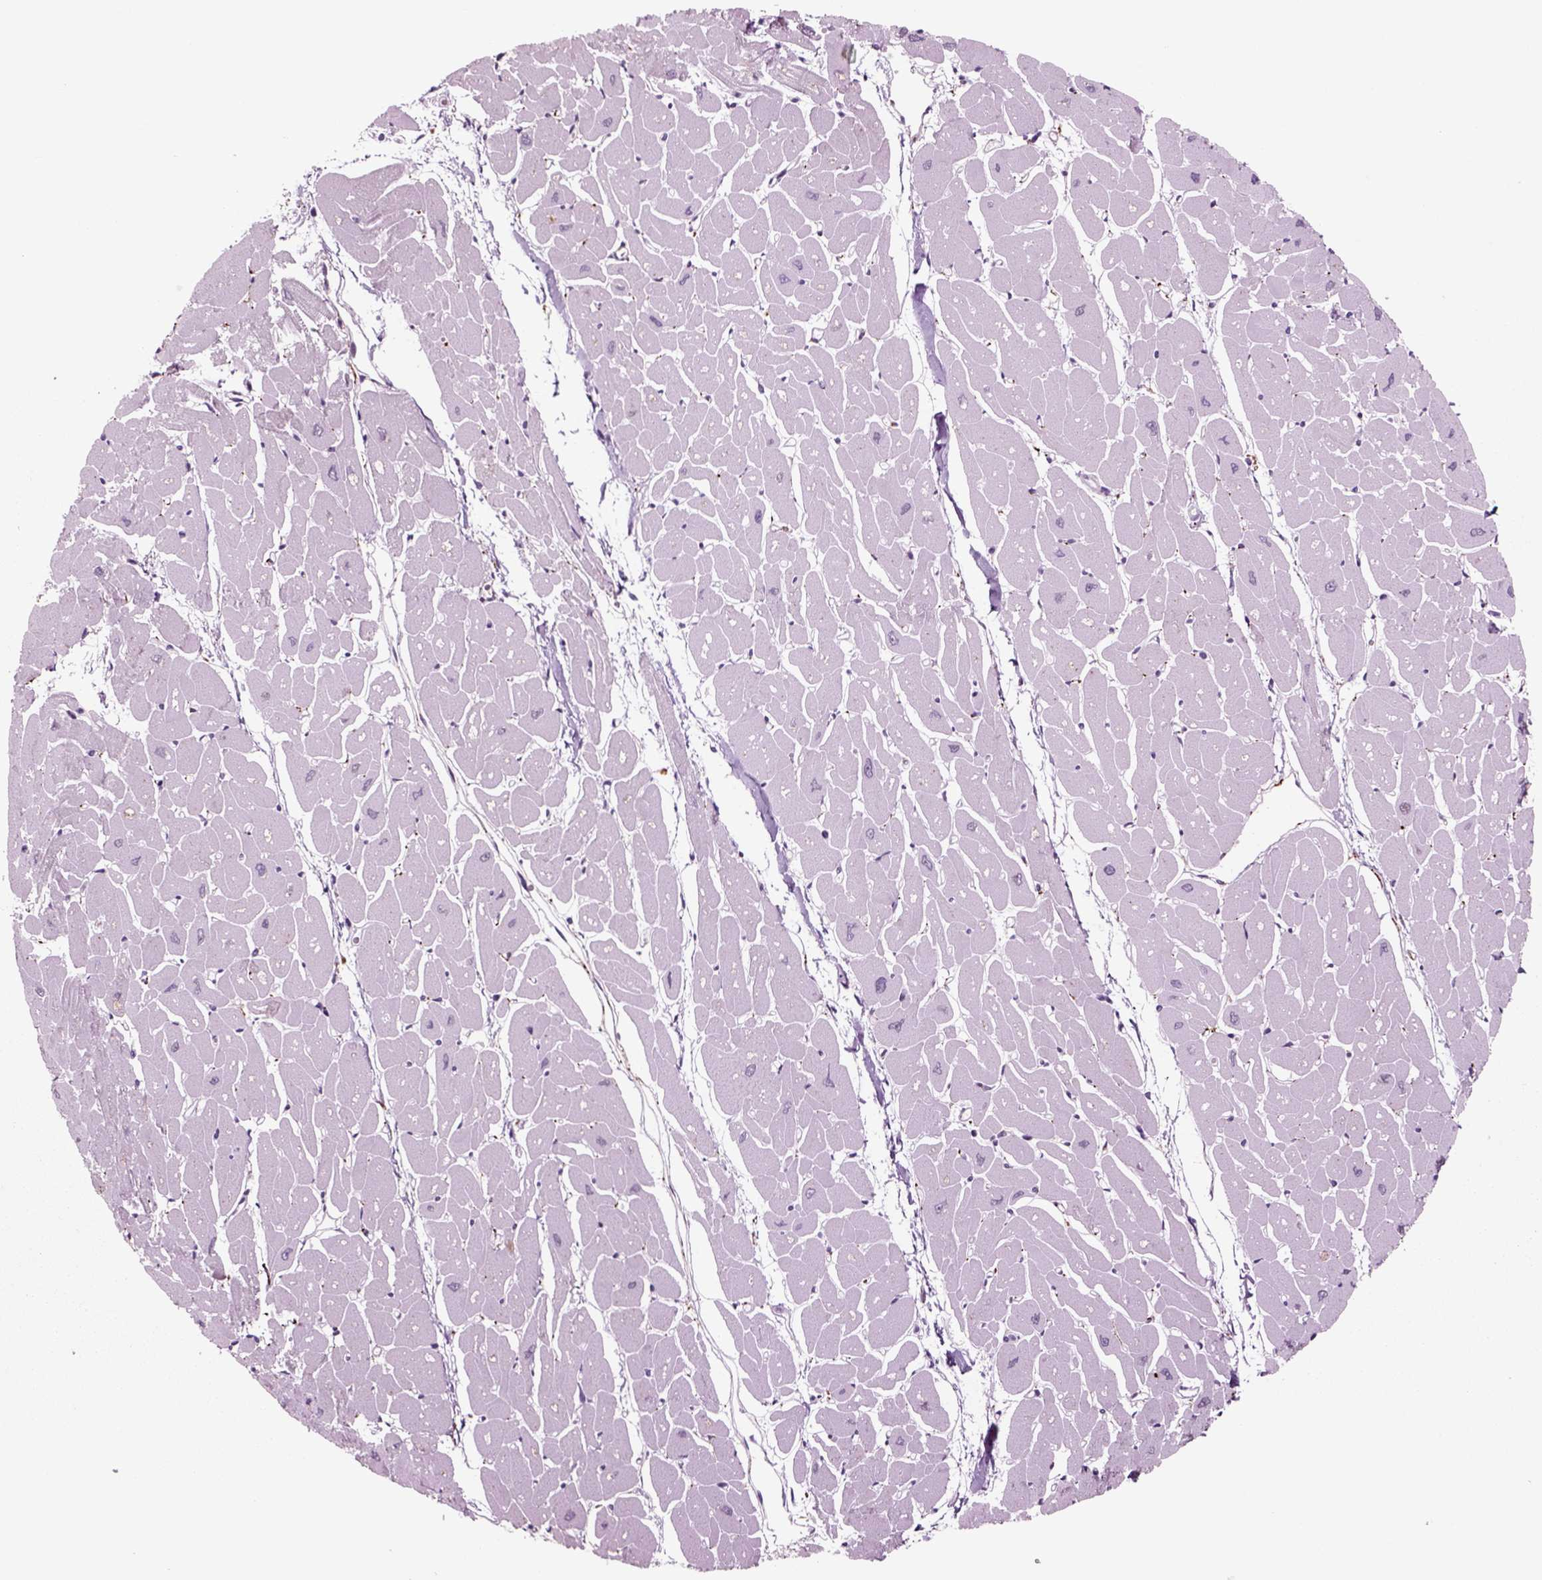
{"staining": {"intensity": "negative", "quantity": "none", "location": "none"}, "tissue": "heart muscle", "cell_type": "Cardiomyocytes", "image_type": "normal", "snomed": [{"axis": "morphology", "description": "Normal tissue, NOS"}, {"axis": "topography", "description": "Heart"}], "caption": "Immunohistochemistry histopathology image of benign human heart muscle stained for a protein (brown), which displays no expression in cardiomyocytes.", "gene": "CHGB", "patient": {"sex": "male", "age": 57}}